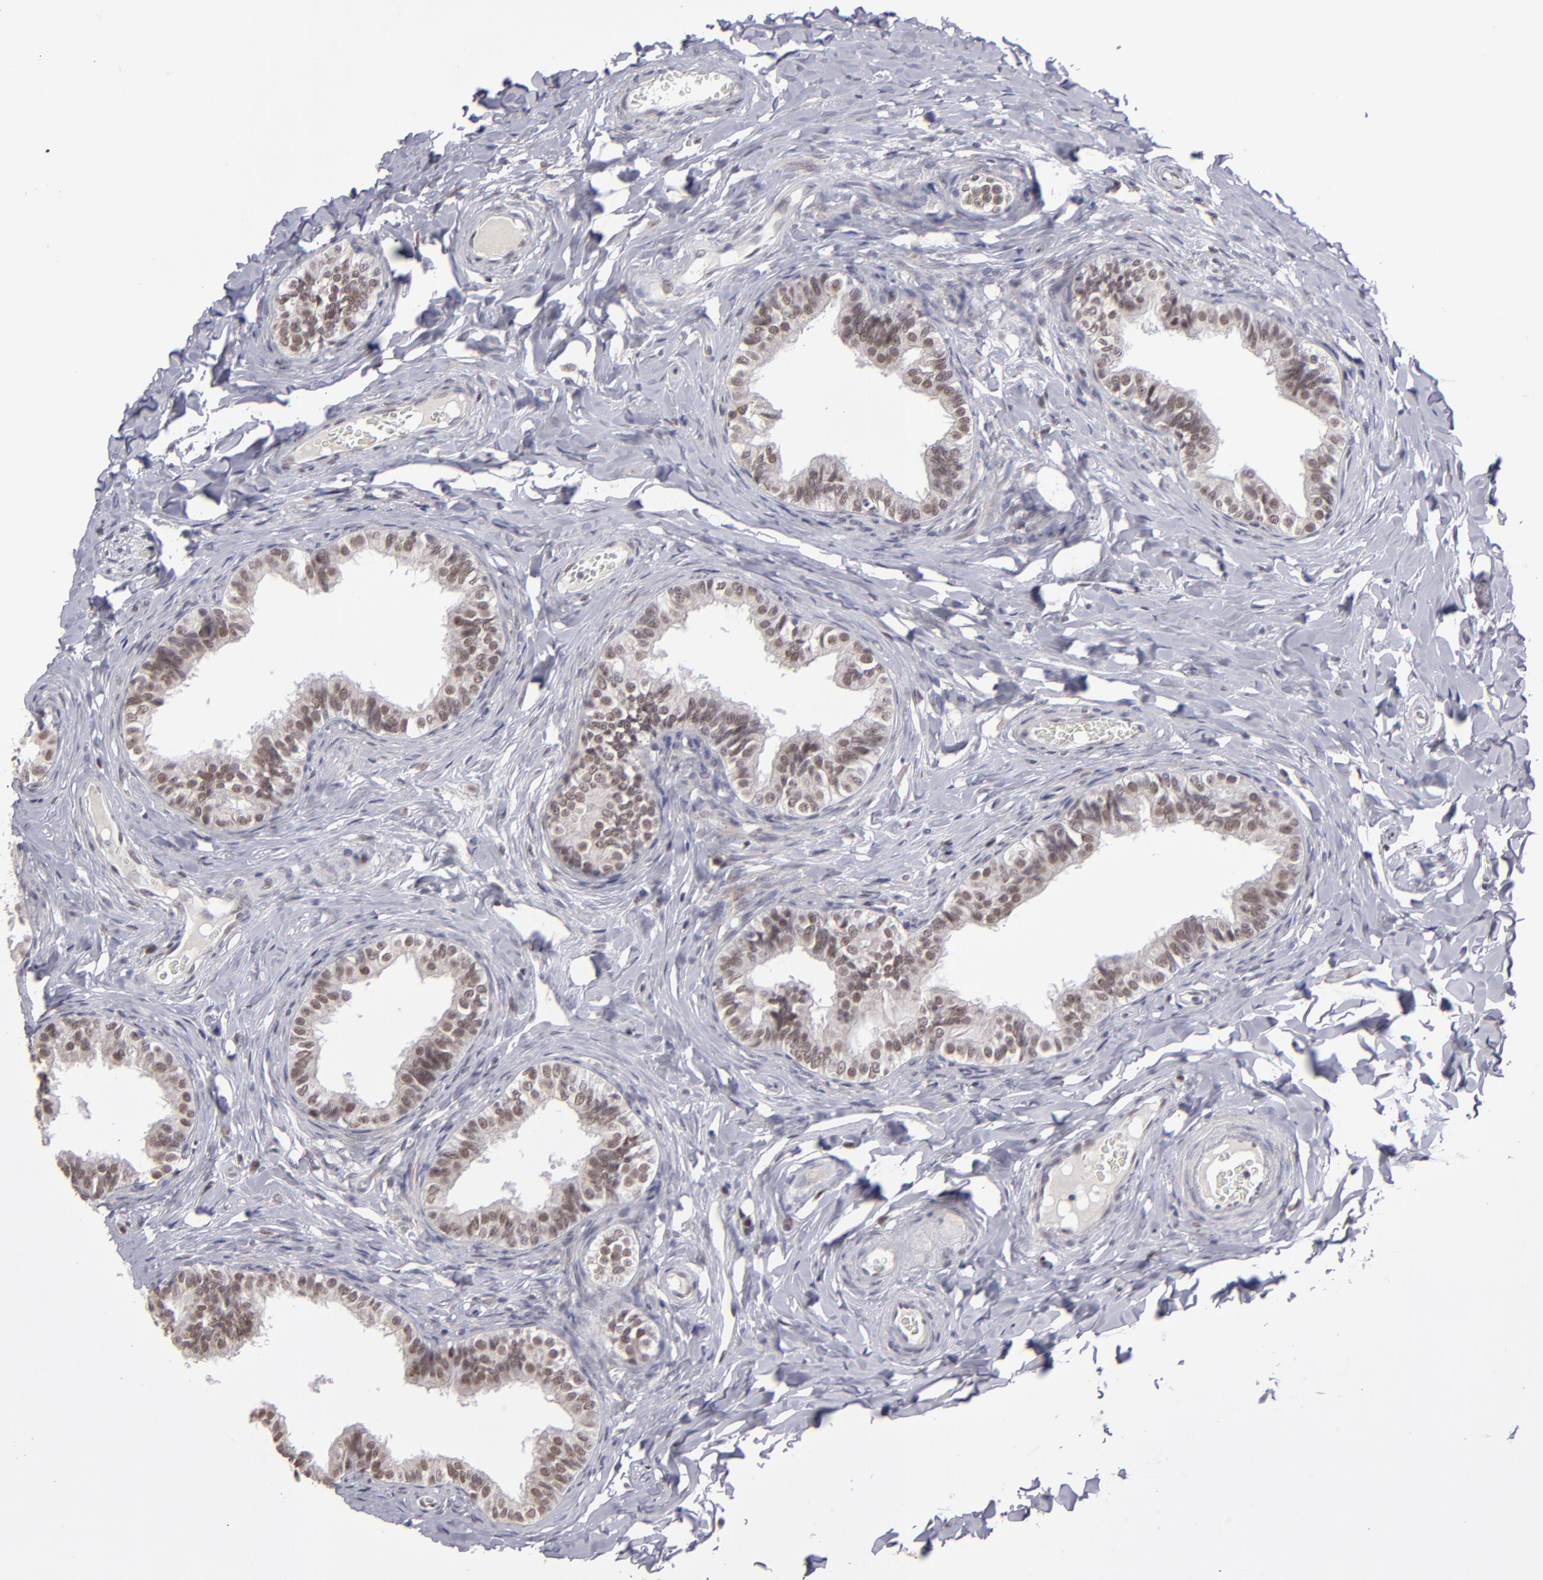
{"staining": {"intensity": "moderate", "quantity": ">75%", "location": "nuclear"}, "tissue": "epididymis", "cell_type": "Glandular cells", "image_type": "normal", "snomed": [{"axis": "morphology", "description": "Normal tissue, NOS"}, {"axis": "topography", "description": "Soft tissue"}, {"axis": "topography", "description": "Epididymis"}], "caption": "High-magnification brightfield microscopy of unremarkable epididymis stained with DAB (brown) and counterstained with hematoxylin (blue). glandular cells exhibit moderate nuclear expression is identified in about>75% of cells. The staining was performed using DAB (3,3'-diaminobenzidine) to visualize the protein expression in brown, while the nuclei were stained in blue with hematoxylin (Magnification: 20x).", "gene": "RREB1", "patient": {"sex": "male", "age": 26}}